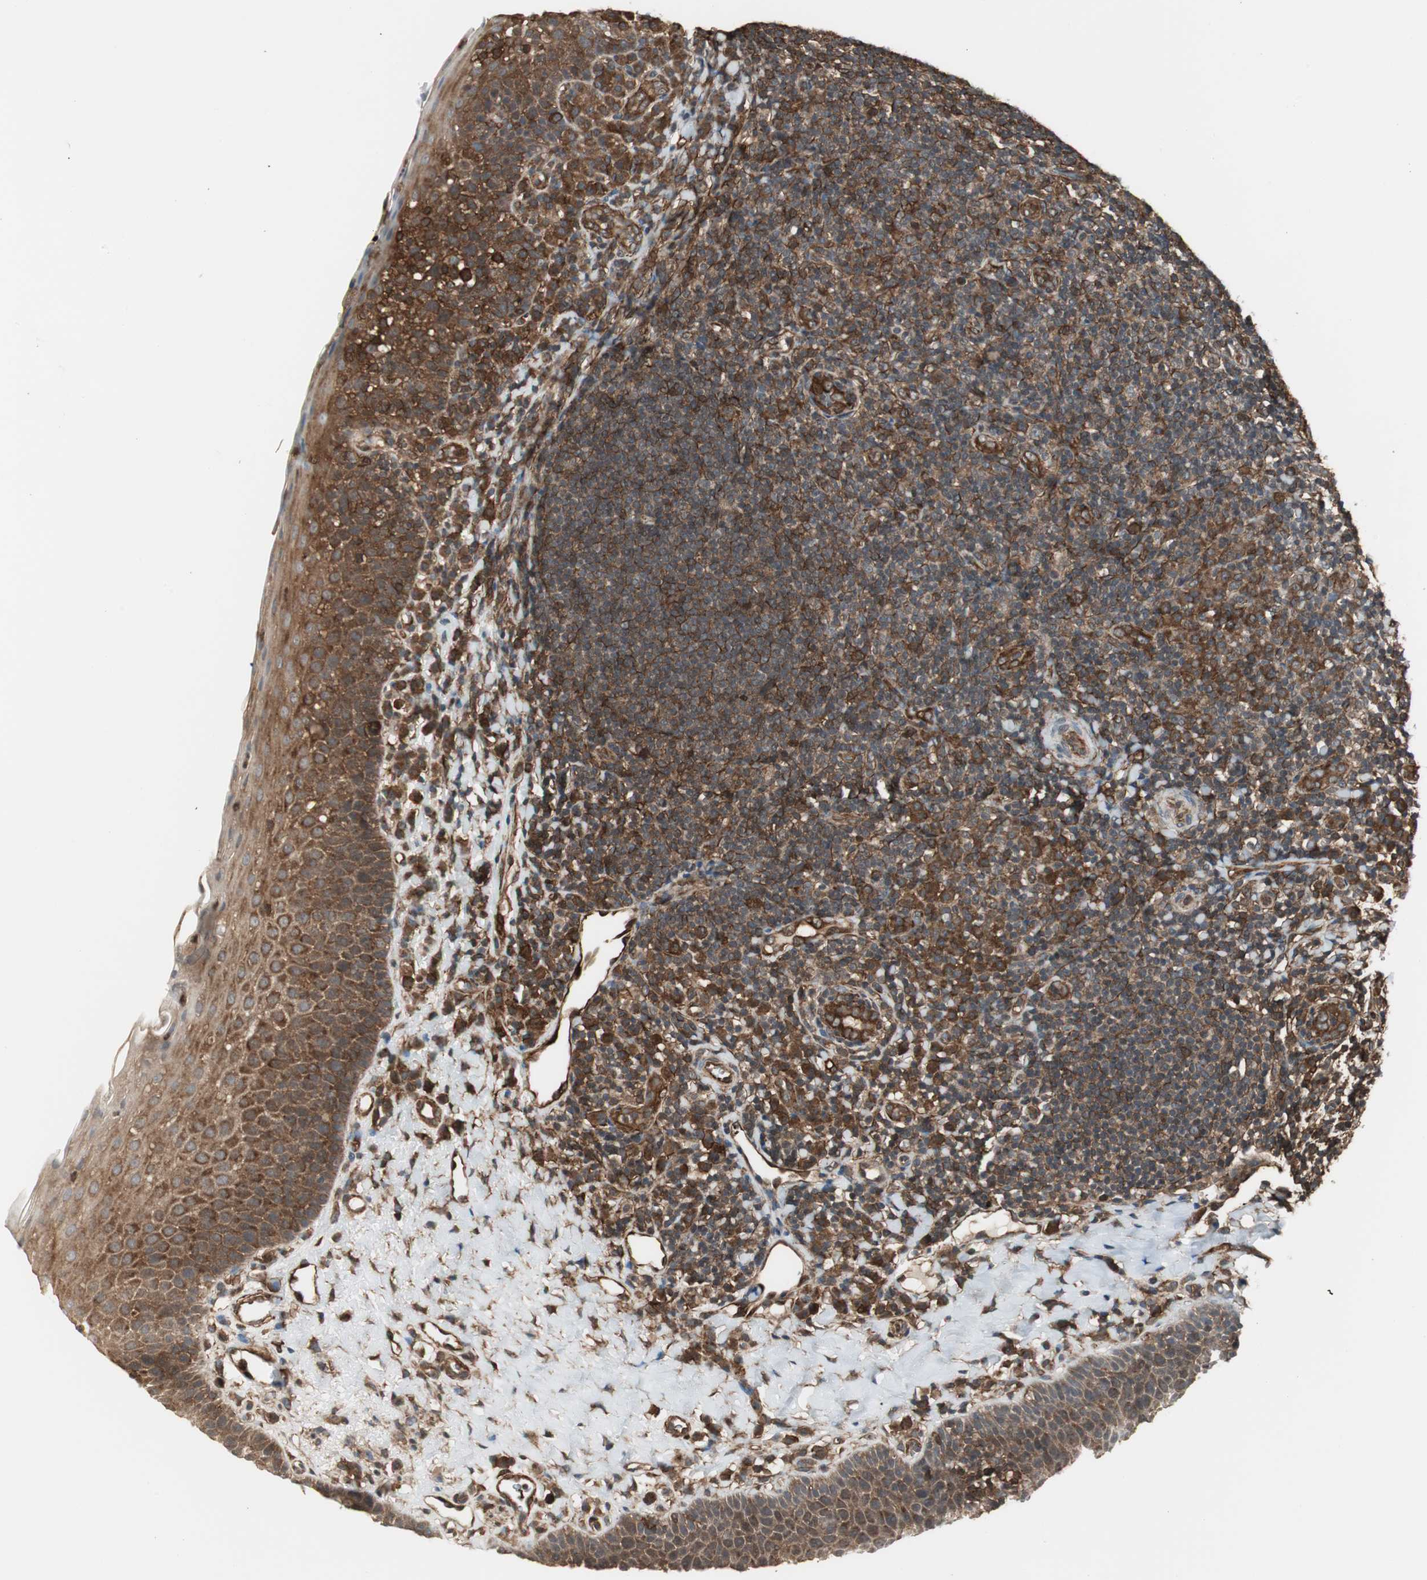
{"staining": {"intensity": "strong", "quantity": ">75%", "location": "cytoplasmic/membranous"}, "tissue": "tonsil", "cell_type": "Germinal center cells", "image_type": "normal", "snomed": [{"axis": "morphology", "description": "Normal tissue, NOS"}, {"axis": "topography", "description": "Tonsil"}], "caption": "Protein expression by IHC shows strong cytoplasmic/membranous positivity in approximately >75% of germinal center cells in normal tonsil.", "gene": "PTPN11", "patient": {"sex": "male", "age": 17}}